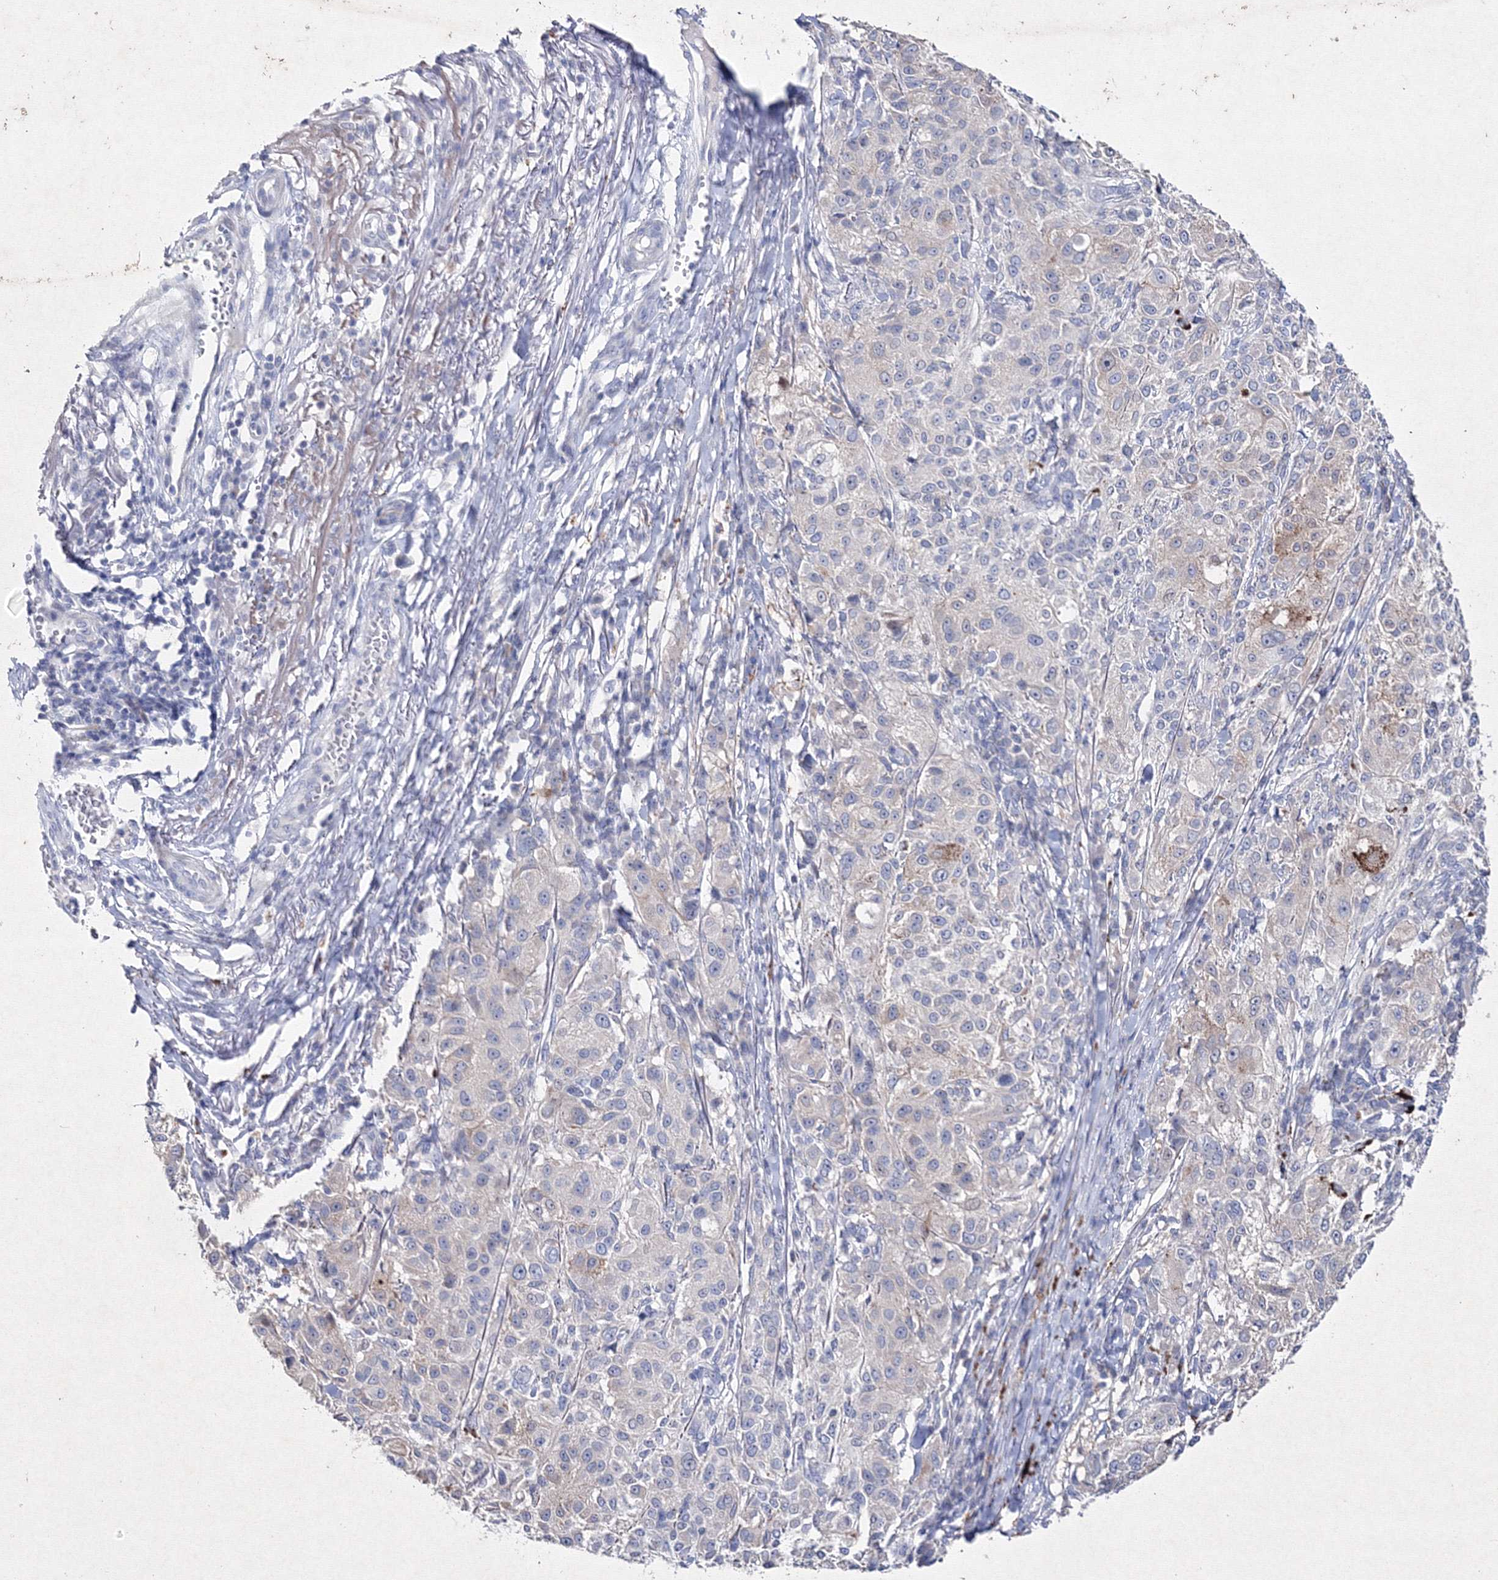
{"staining": {"intensity": "negative", "quantity": "none", "location": "none"}, "tissue": "melanoma", "cell_type": "Tumor cells", "image_type": "cancer", "snomed": [{"axis": "morphology", "description": "Necrosis, NOS"}, {"axis": "morphology", "description": "Malignant melanoma, NOS"}, {"axis": "topography", "description": "Skin"}], "caption": "High power microscopy image of an immunohistochemistry micrograph of melanoma, revealing no significant expression in tumor cells.", "gene": "SMIM29", "patient": {"sex": "female", "age": 87}}